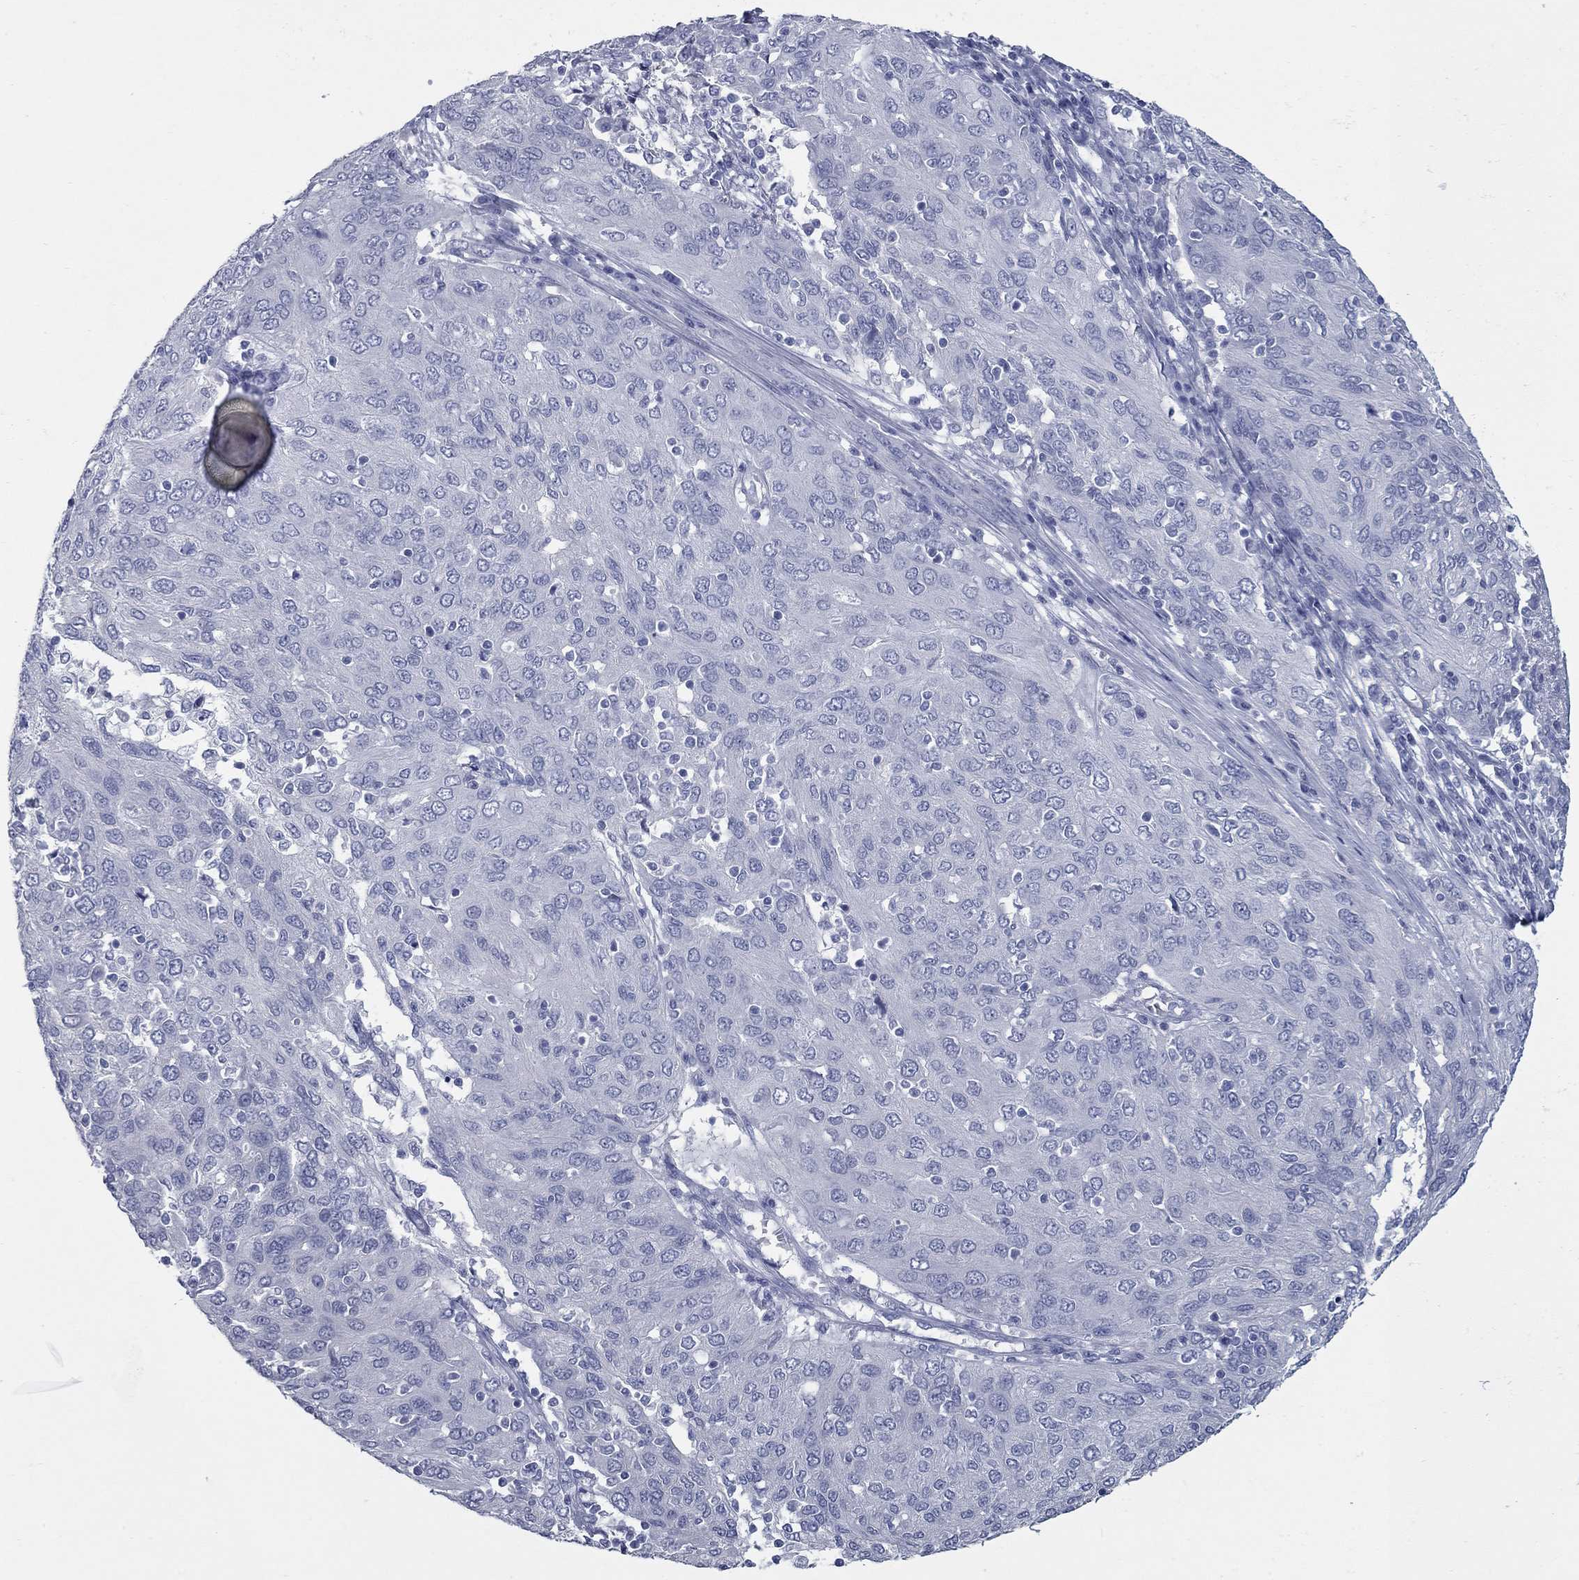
{"staining": {"intensity": "negative", "quantity": "none", "location": "none"}, "tissue": "ovarian cancer", "cell_type": "Tumor cells", "image_type": "cancer", "snomed": [{"axis": "morphology", "description": "Carcinoma, endometroid"}, {"axis": "topography", "description": "Ovary"}], "caption": "There is no significant expression in tumor cells of ovarian cancer (endometroid carcinoma).", "gene": "KIRREL2", "patient": {"sex": "female", "age": 50}}